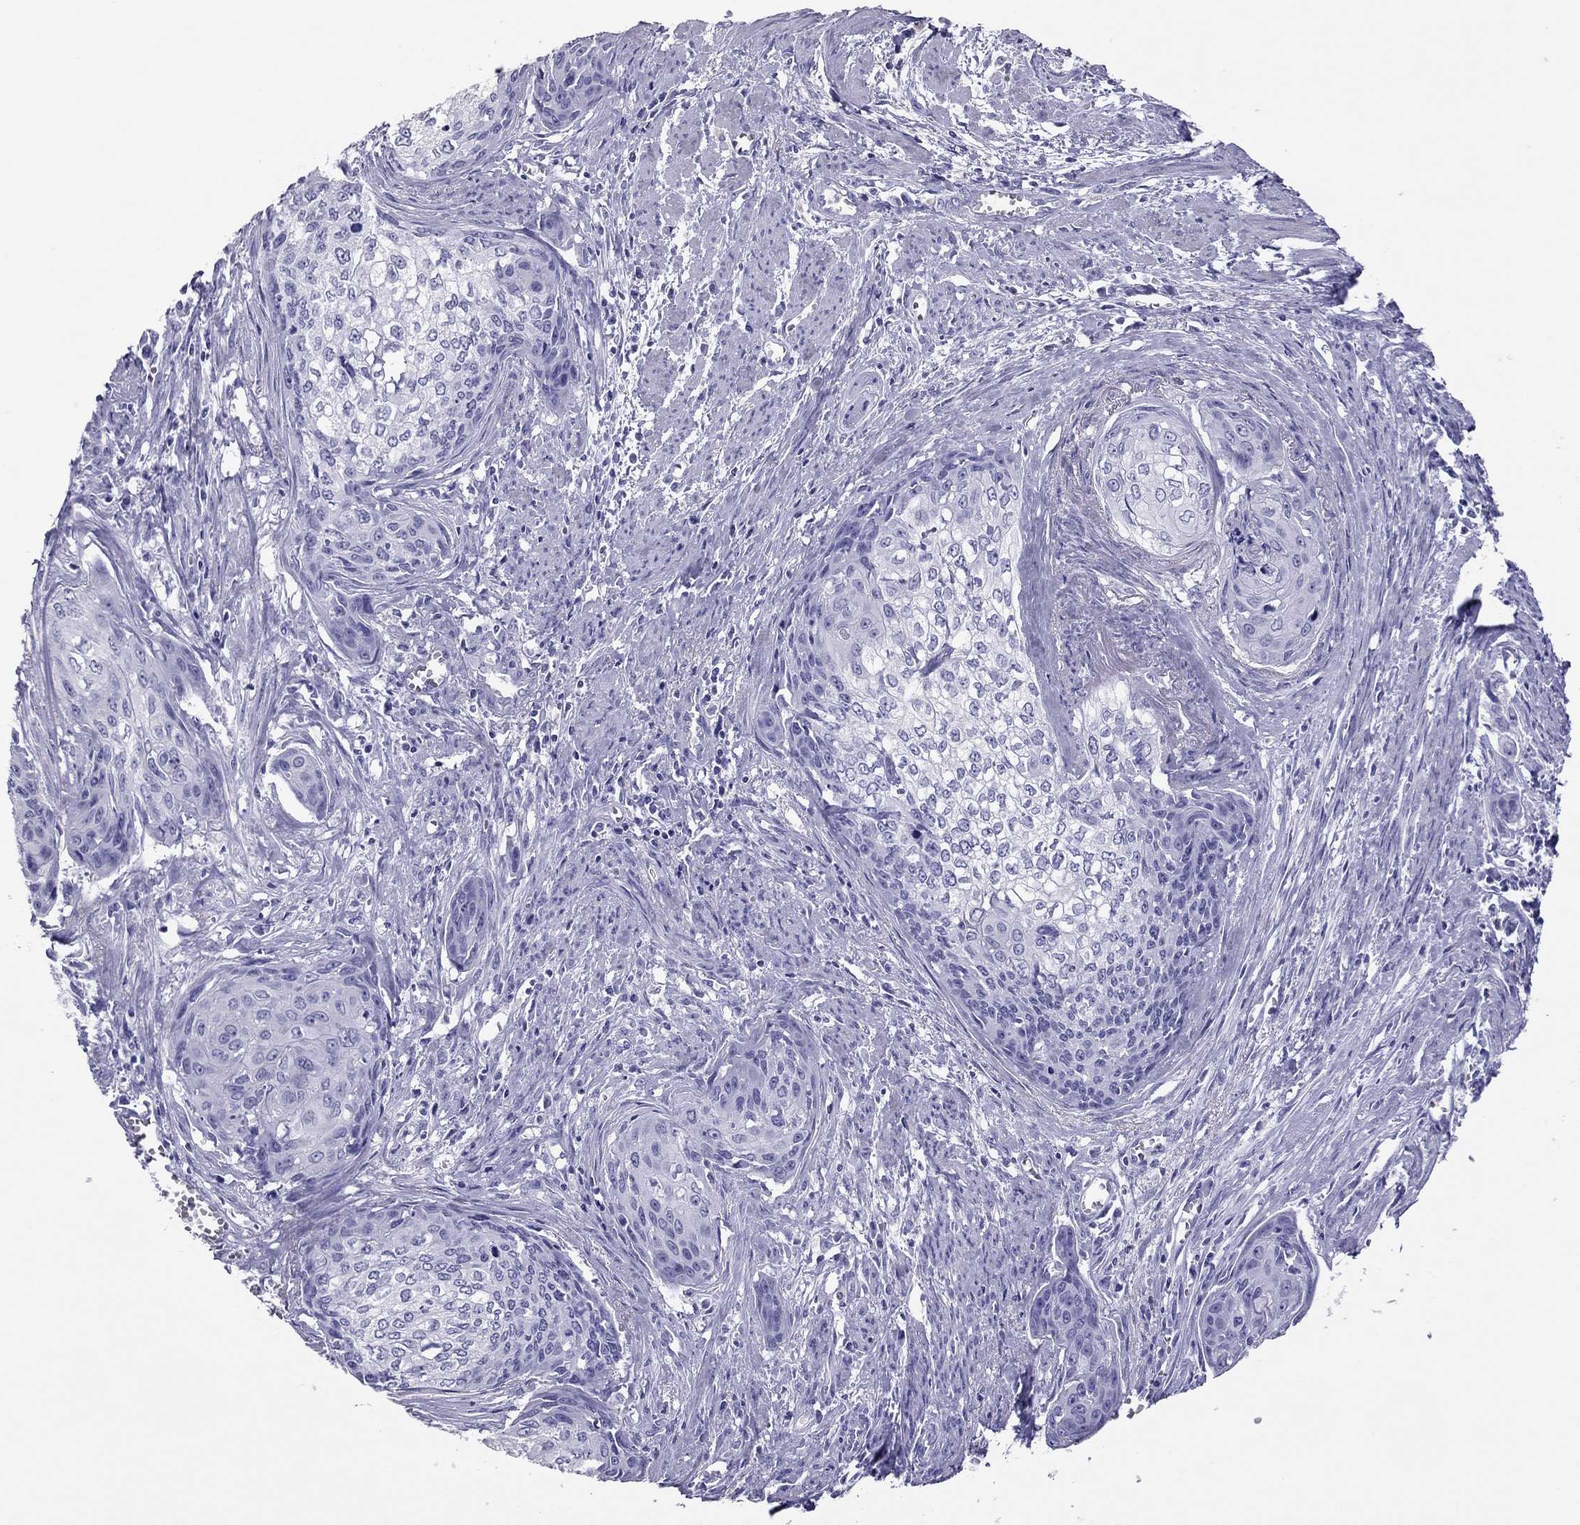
{"staining": {"intensity": "negative", "quantity": "none", "location": "none"}, "tissue": "cervical cancer", "cell_type": "Tumor cells", "image_type": "cancer", "snomed": [{"axis": "morphology", "description": "Squamous cell carcinoma, NOS"}, {"axis": "topography", "description": "Cervix"}], "caption": "Human cervical cancer (squamous cell carcinoma) stained for a protein using immunohistochemistry (IHC) exhibits no expression in tumor cells.", "gene": "TSHB", "patient": {"sex": "female", "age": 58}}